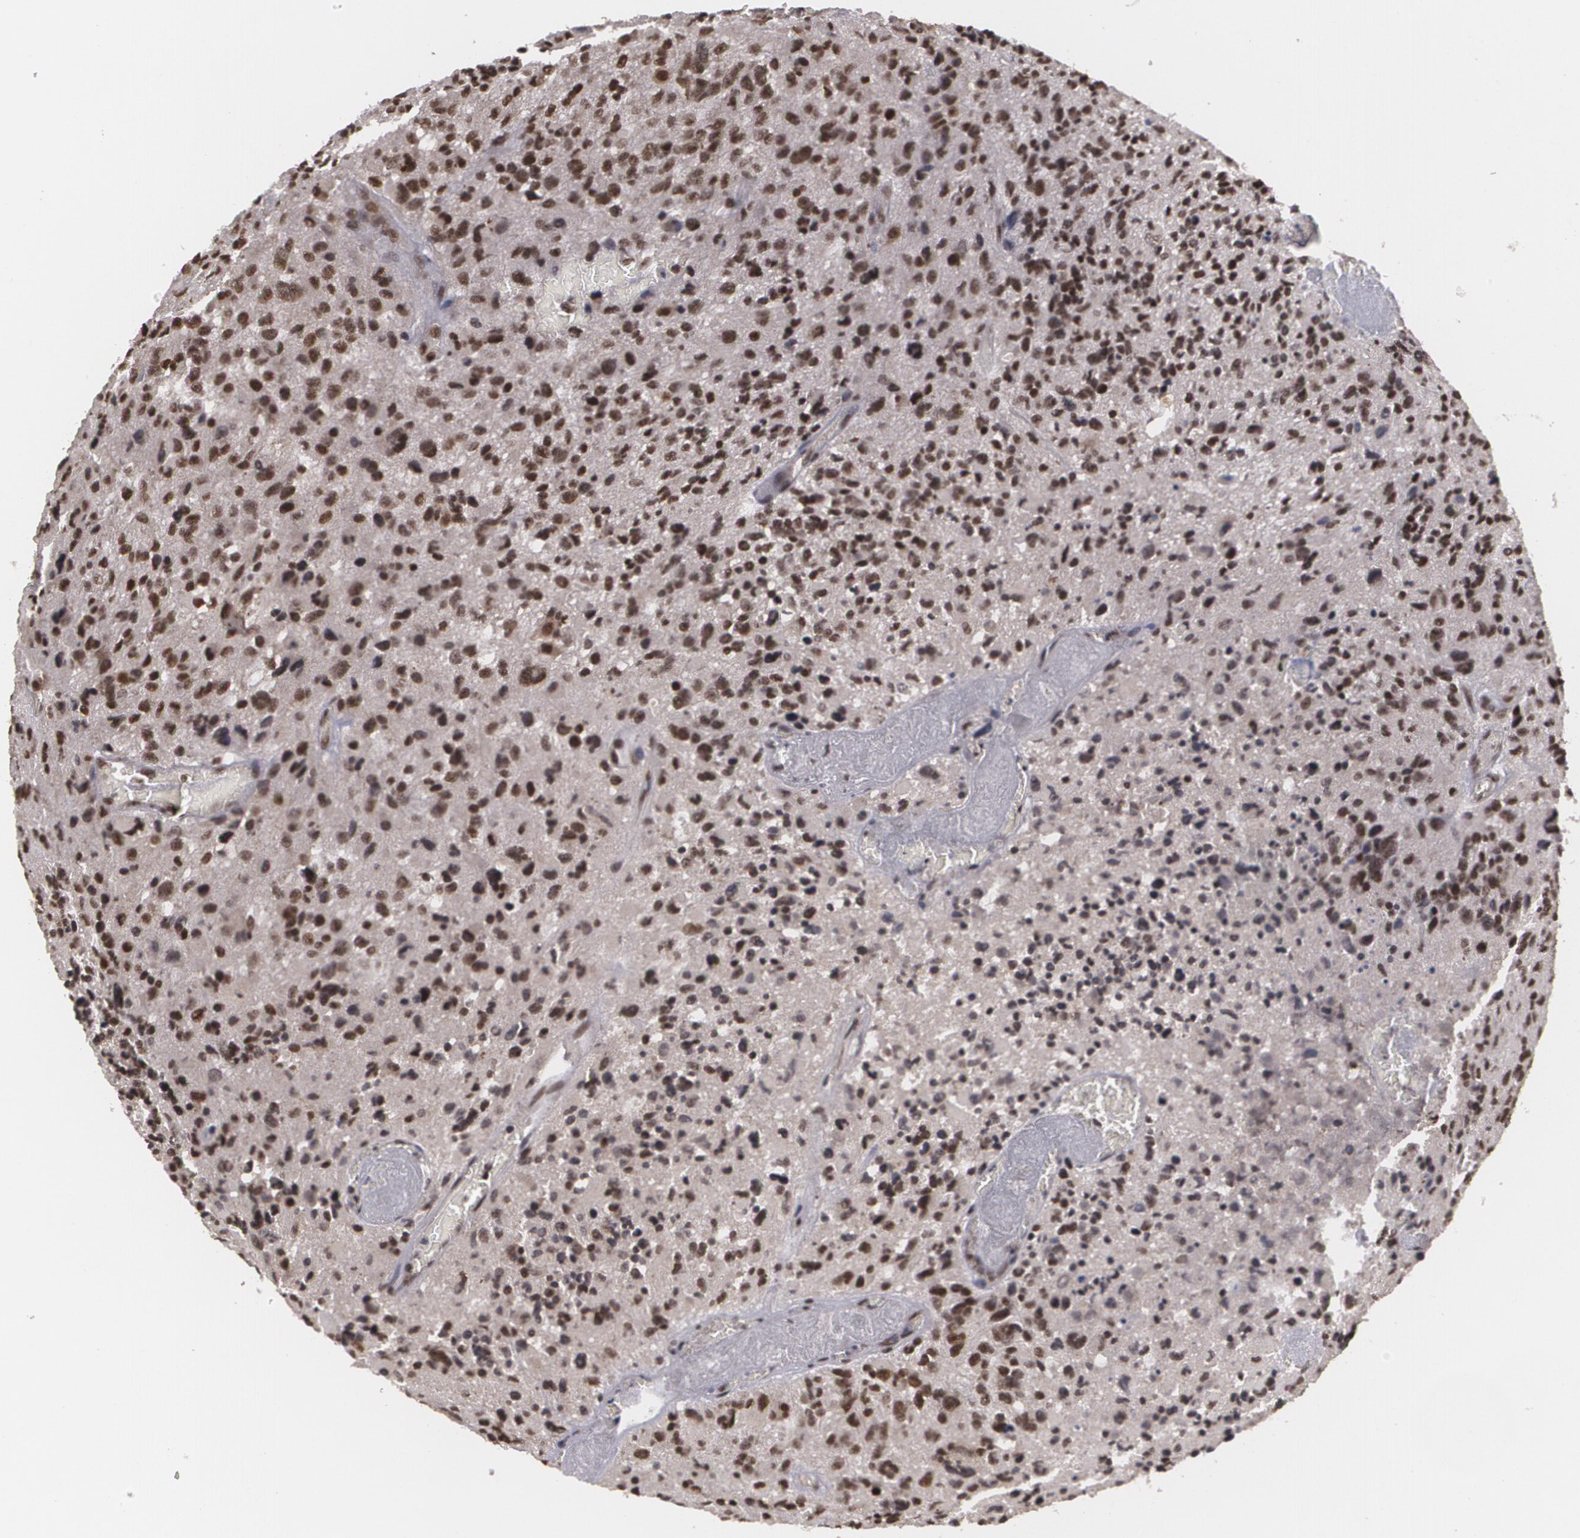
{"staining": {"intensity": "strong", "quantity": ">75%", "location": "nuclear"}, "tissue": "glioma", "cell_type": "Tumor cells", "image_type": "cancer", "snomed": [{"axis": "morphology", "description": "Glioma, malignant, High grade"}, {"axis": "topography", "description": "Brain"}], "caption": "Tumor cells display high levels of strong nuclear positivity in approximately >75% of cells in human glioma.", "gene": "RXRB", "patient": {"sex": "male", "age": 69}}